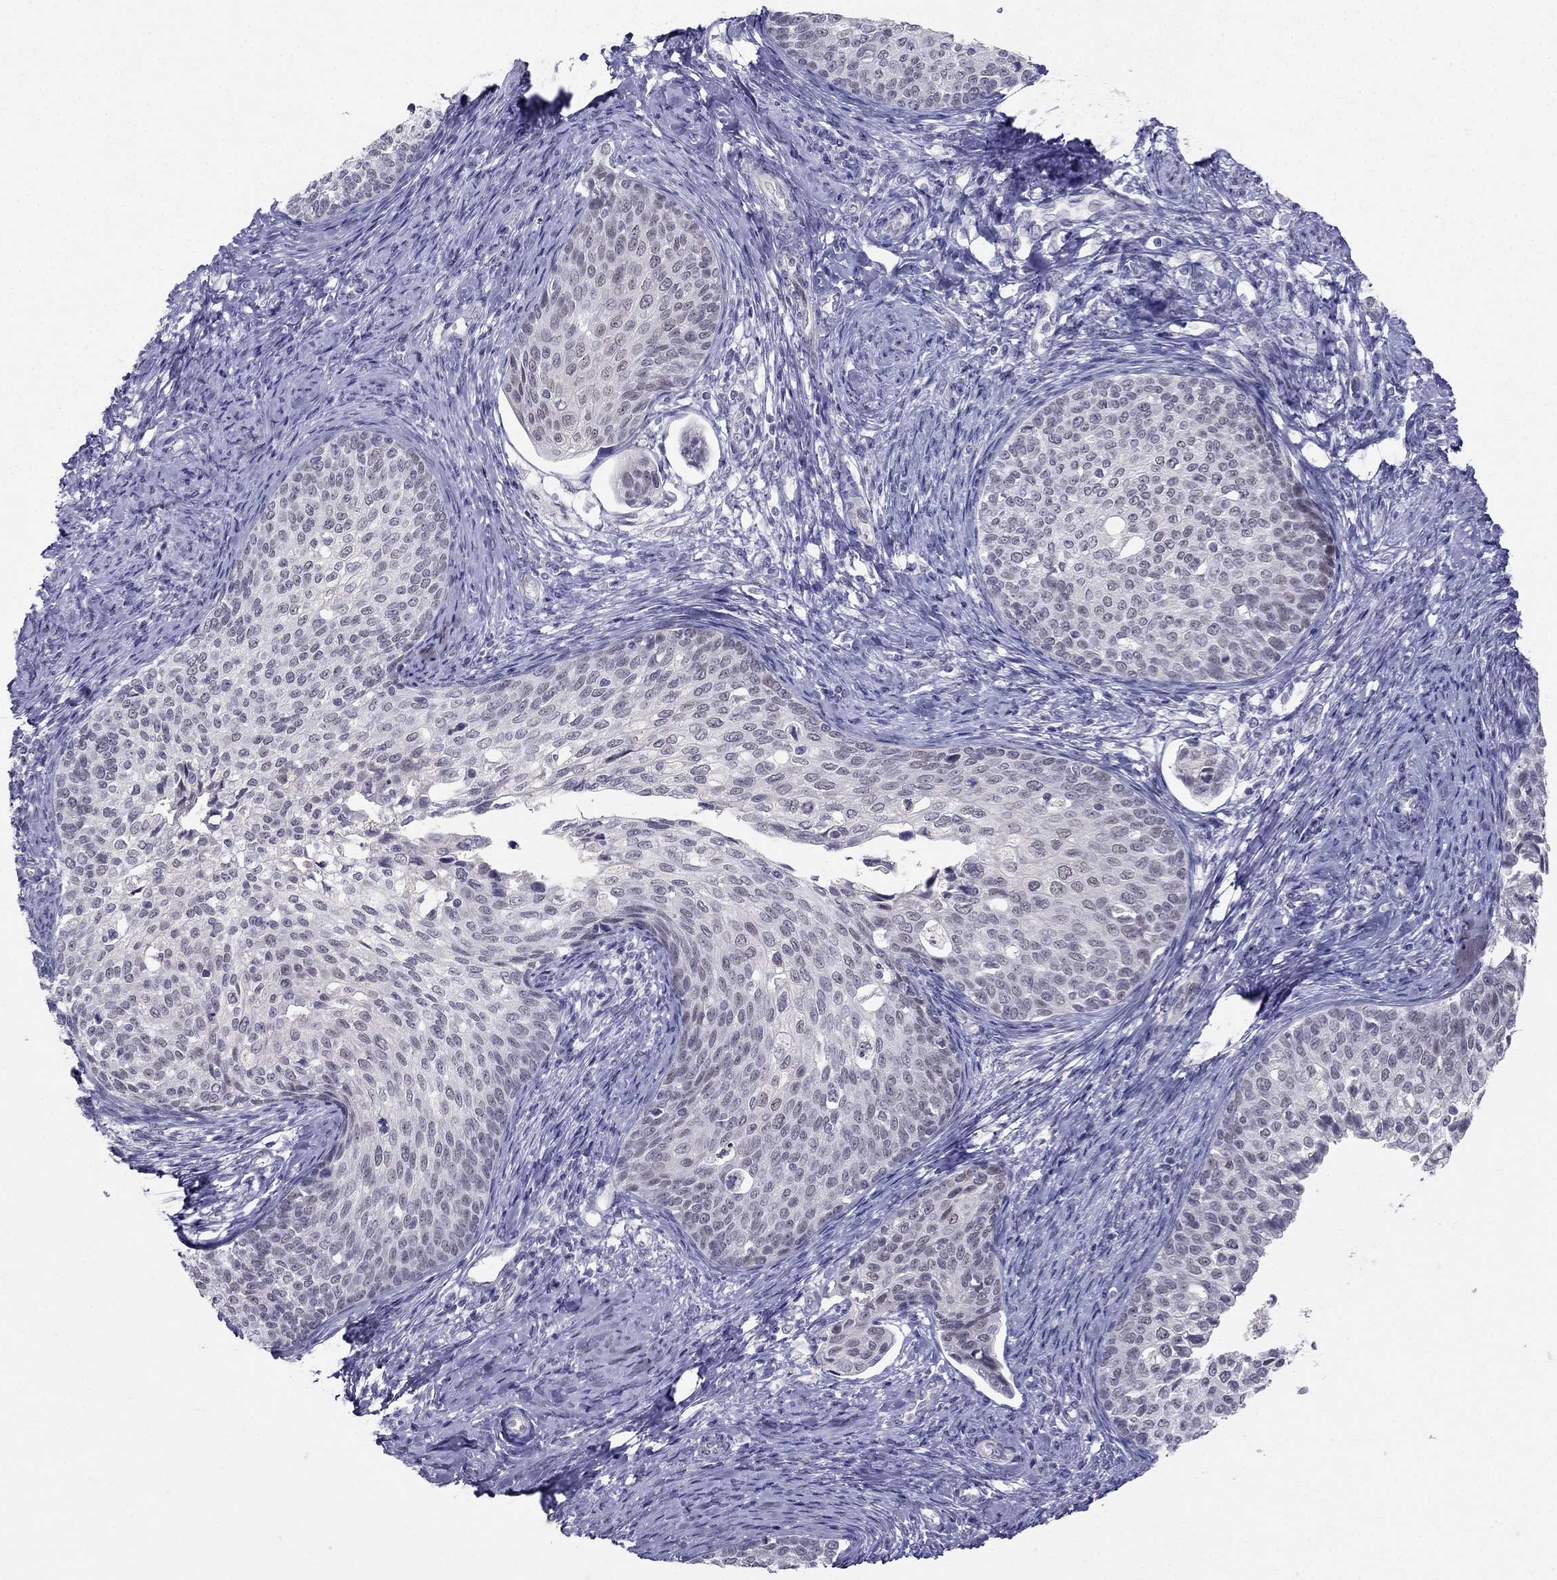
{"staining": {"intensity": "negative", "quantity": "none", "location": "none"}, "tissue": "cervical cancer", "cell_type": "Tumor cells", "image_type": "cancer", "snomed": [{"axis": "morphology", "description": "Squamous cell carcinoma, NOS"}, {"axis": "topography", "description": "Cervix"}], "caption": "Tumor cells show no significant protein staining in cervical cancer.", "gene": "BAG5", "patient": {"sex": "female", "age": 51}}